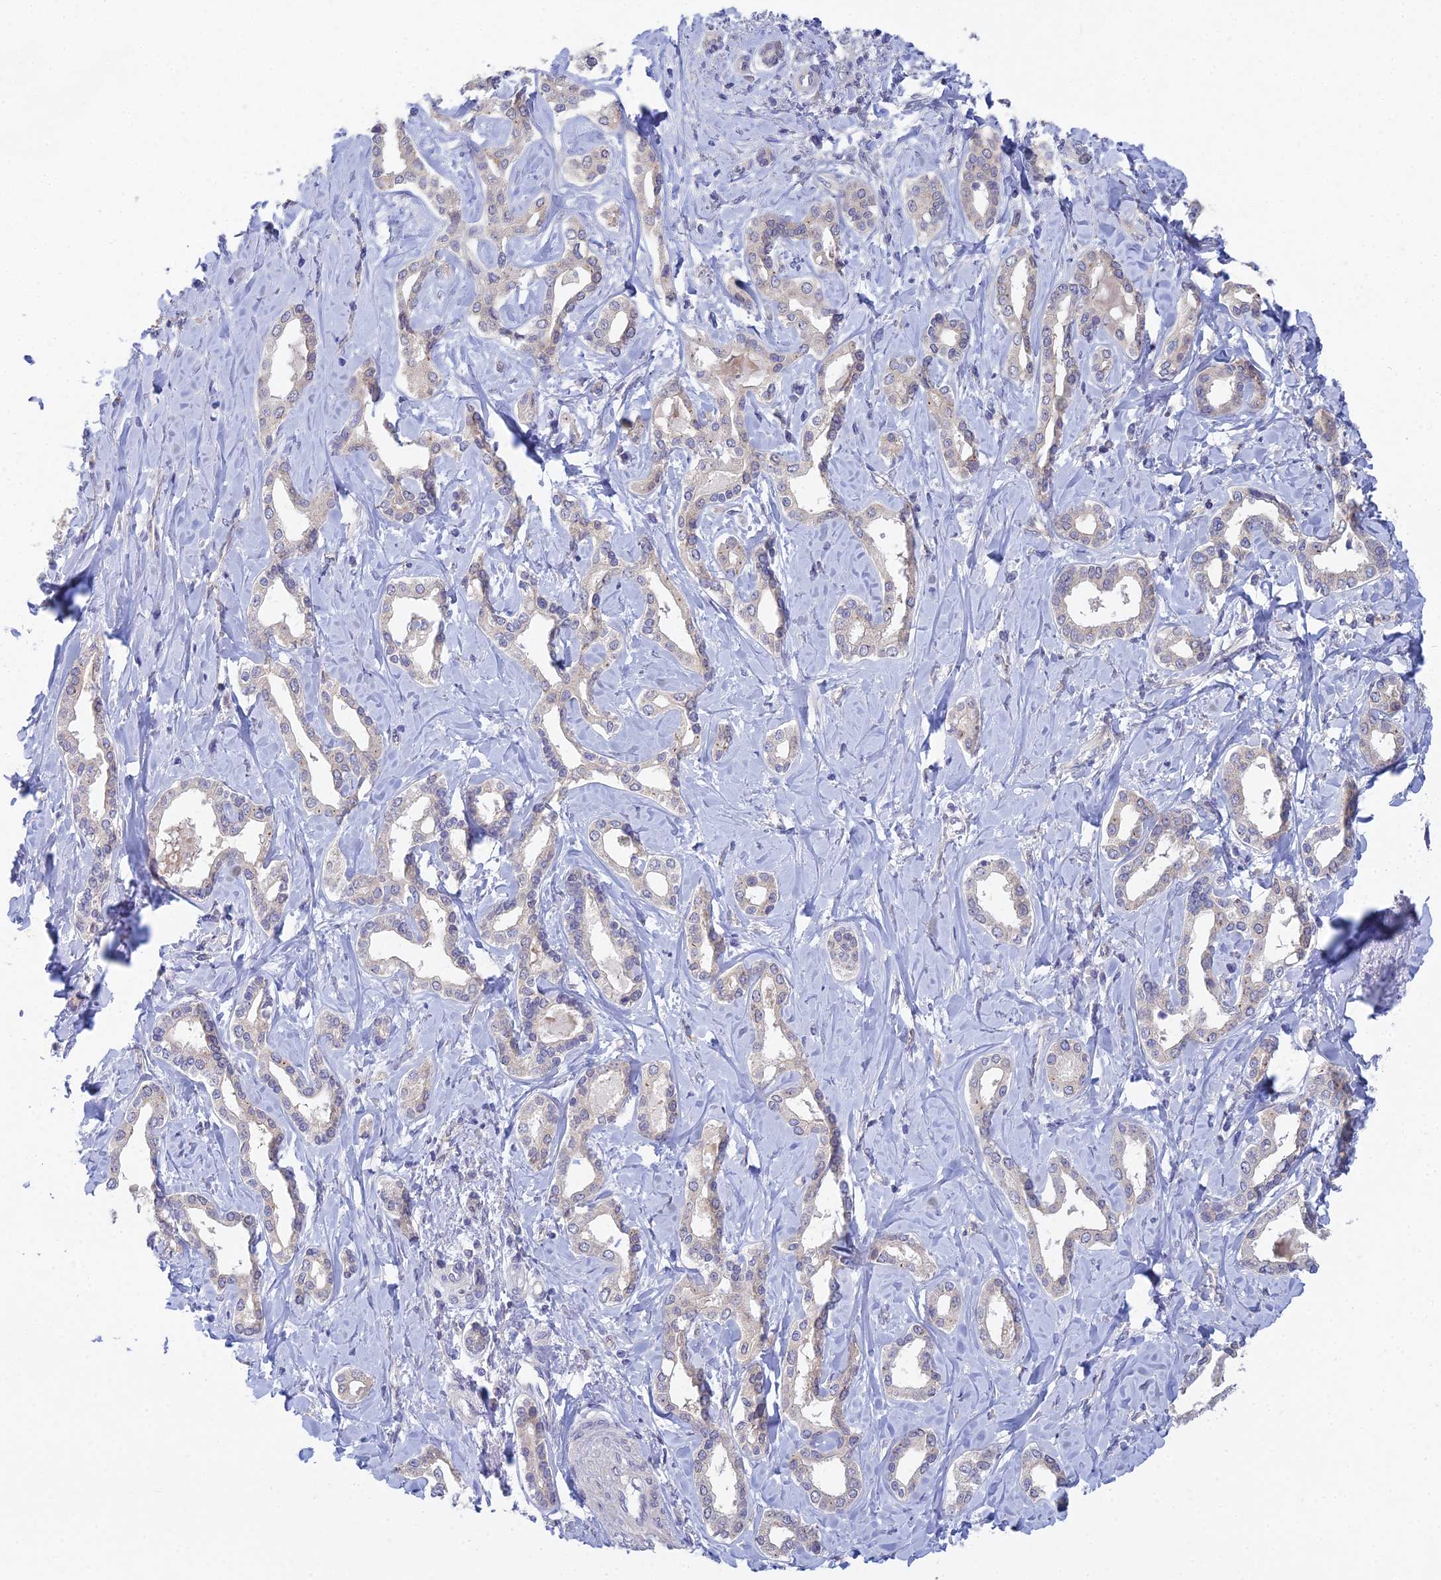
{"staining": {"intensity": "negative", "quantity": "none", "location": "none"}, "tissue": "liver cancer", "cell_type": "Tumor cells", "image_type": "cancer", "snomed": [{"axis": "morphology", "description": "Cholangiocarcinoma"}, {"axis": "topography", "description": "Liver"}], "caption": "Liver cancer (cholangiocarcinoma) stained for a protein using IHC demonstrates no staining tumor cells.", "gene": "METTL26", "patient": {"sex": "female", "age": 77}}